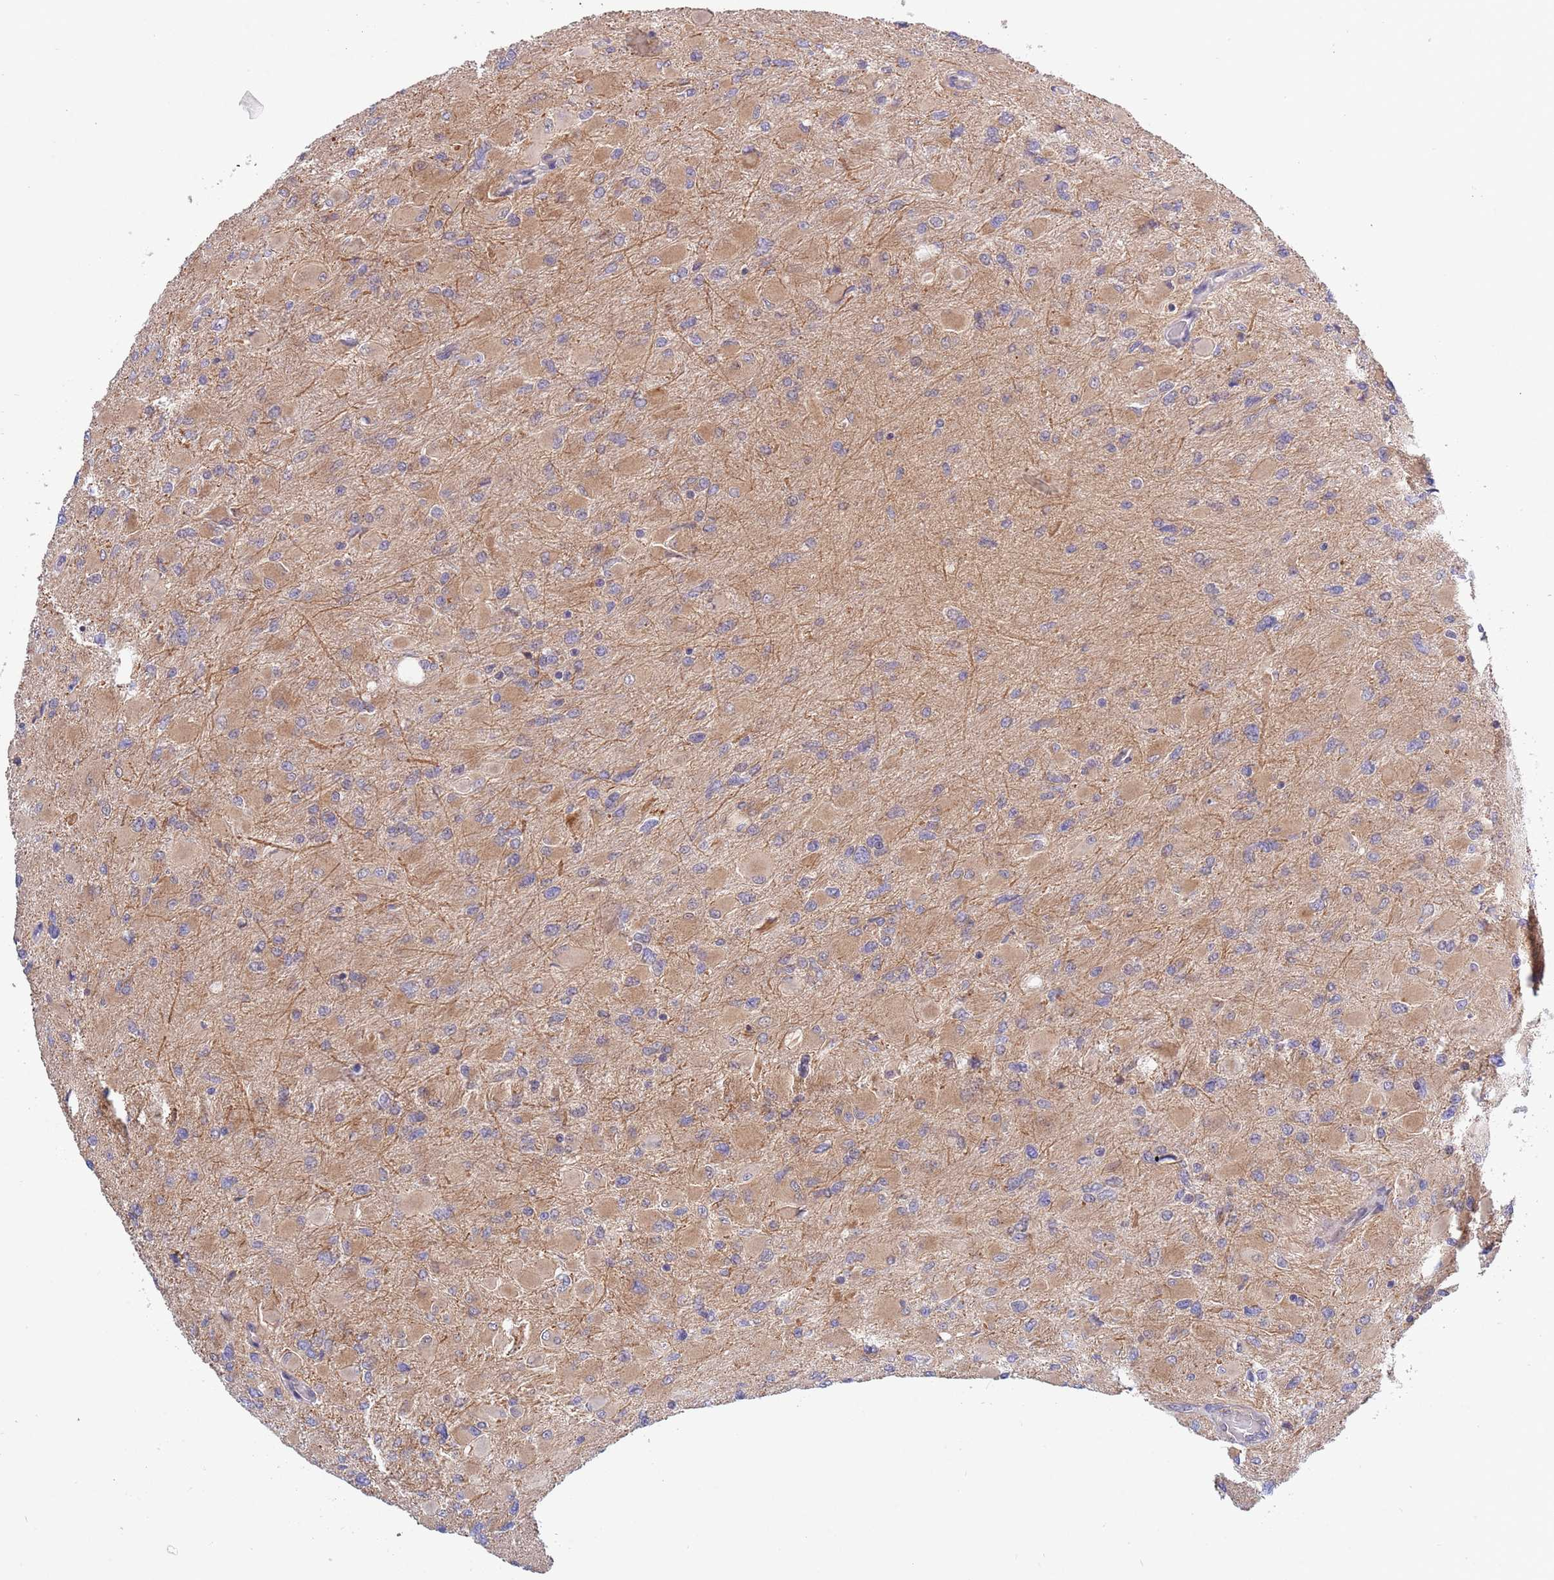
{"staining": {"intensity": "moderate", "quantity": "25%-75%", "location": "cytoplasmic/membranous"}, "tissue": "glioma", "cell_type": "Tumor cells", "image_type": "cancer", "snomed": [{"axis": "morphology", "description": "Glioma, malignant, High grade"}, {"axis": "topography", "description": "Cerebral cortex"}], "caption": "Protein expression analysis of human malignant glioma (high-grade) reveals moderate cytoplasmic/membranous positivity in about 25%-75% of tumor cells.", "gene": "TBX10", "patient": {"sex": "female", "age": 36}}